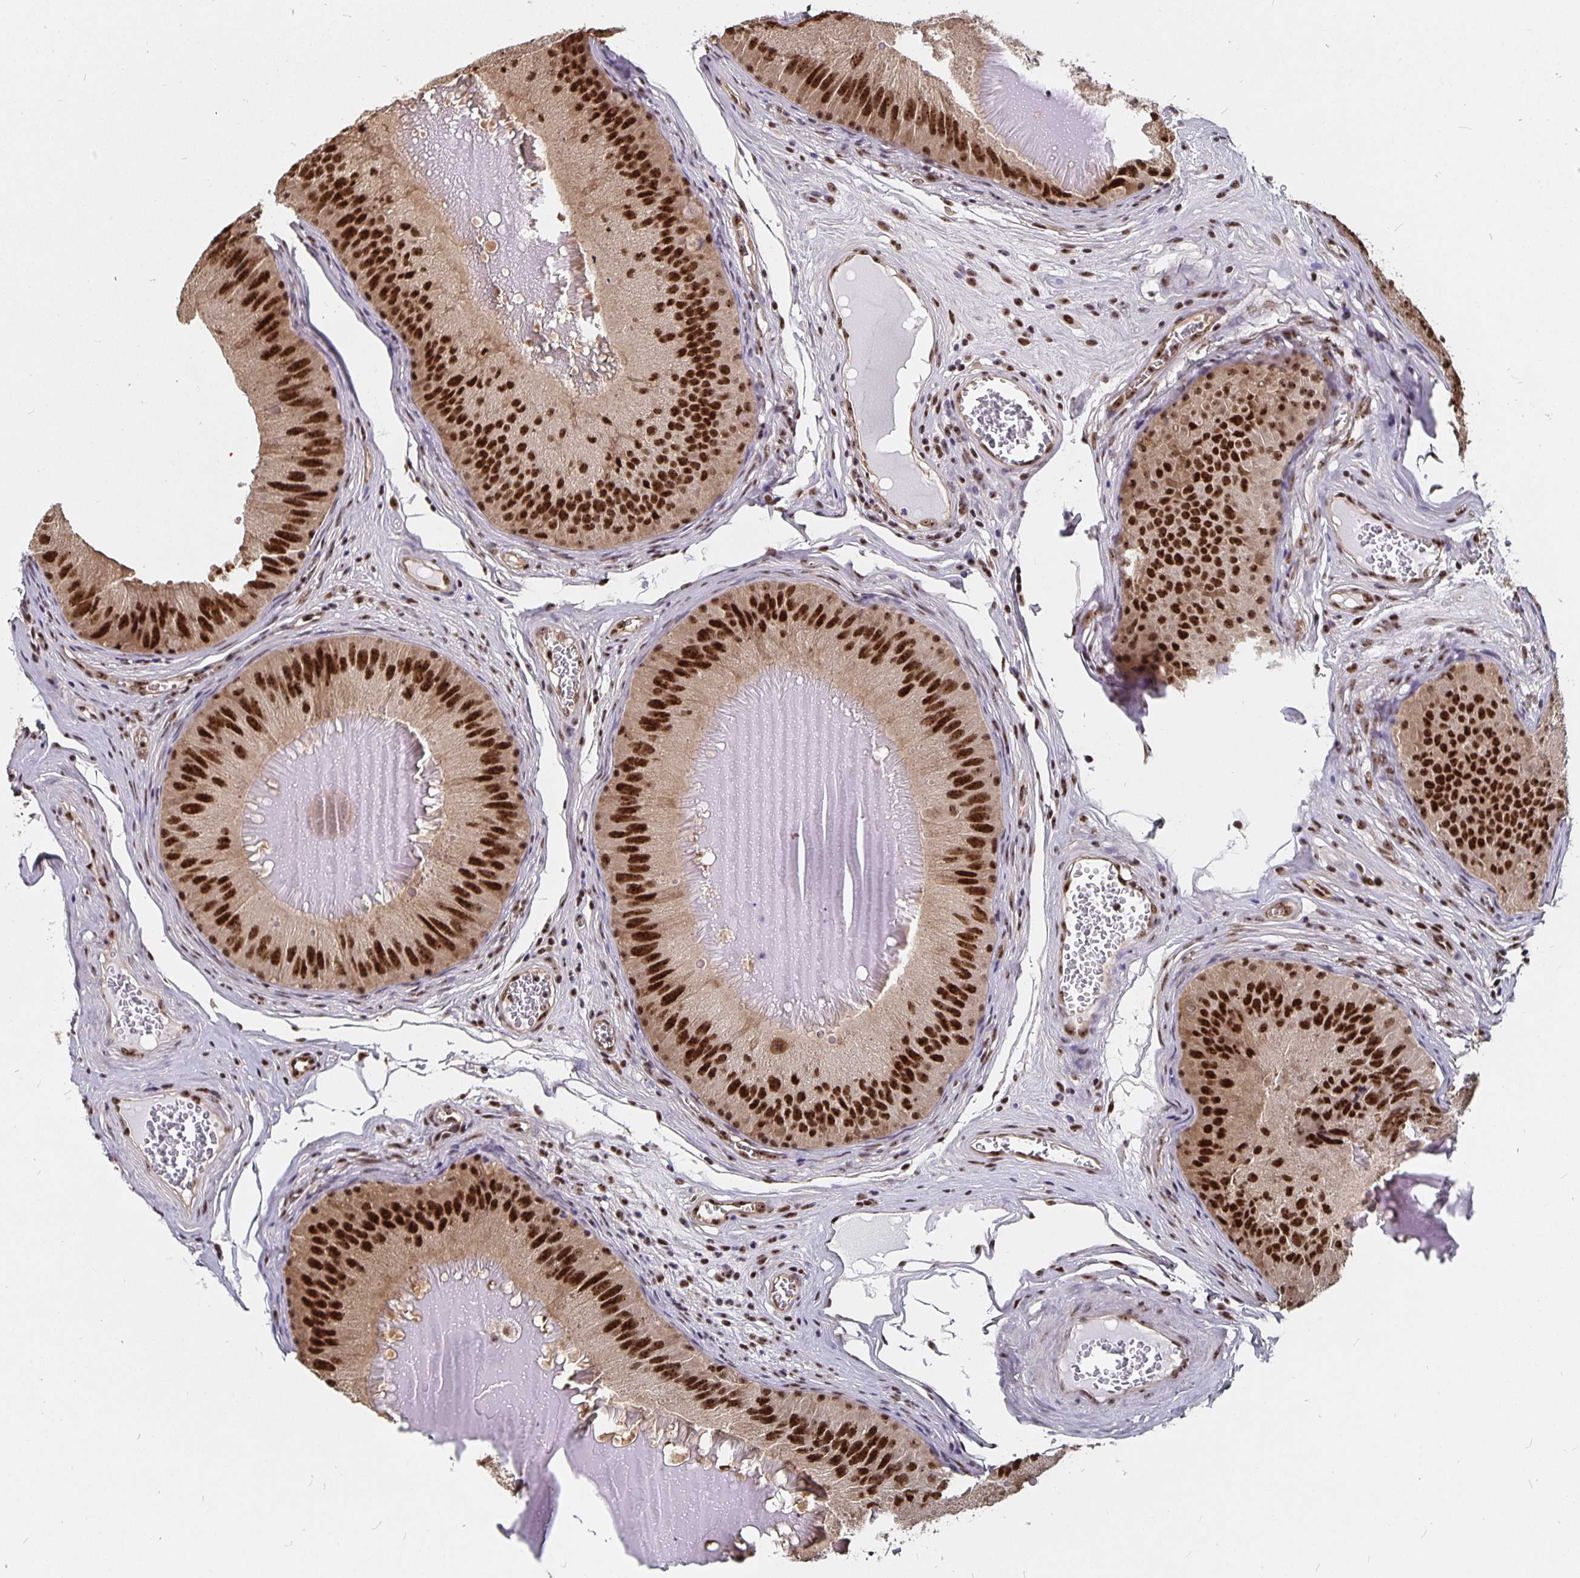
{"staining": {"intensity": "strong", "quantity": ">75%", "location": "nuclear"}, "tissue": "epididymis", "cell_type": "Glandular cells", "image_type": "normal", "snomed": [{"axis": "morphology", "description": "Normal tissue, NOS"}, {"axis": "topography", "description": "Epididymis, spermatic cord, NOS"}], "caption": "Human epididymis stained with a brown dye displays strong nuclear positive staining in approximately >75% of glandular cells.", "gene": "LAS1L", "patient": {"sex": "male", "age": 39}}